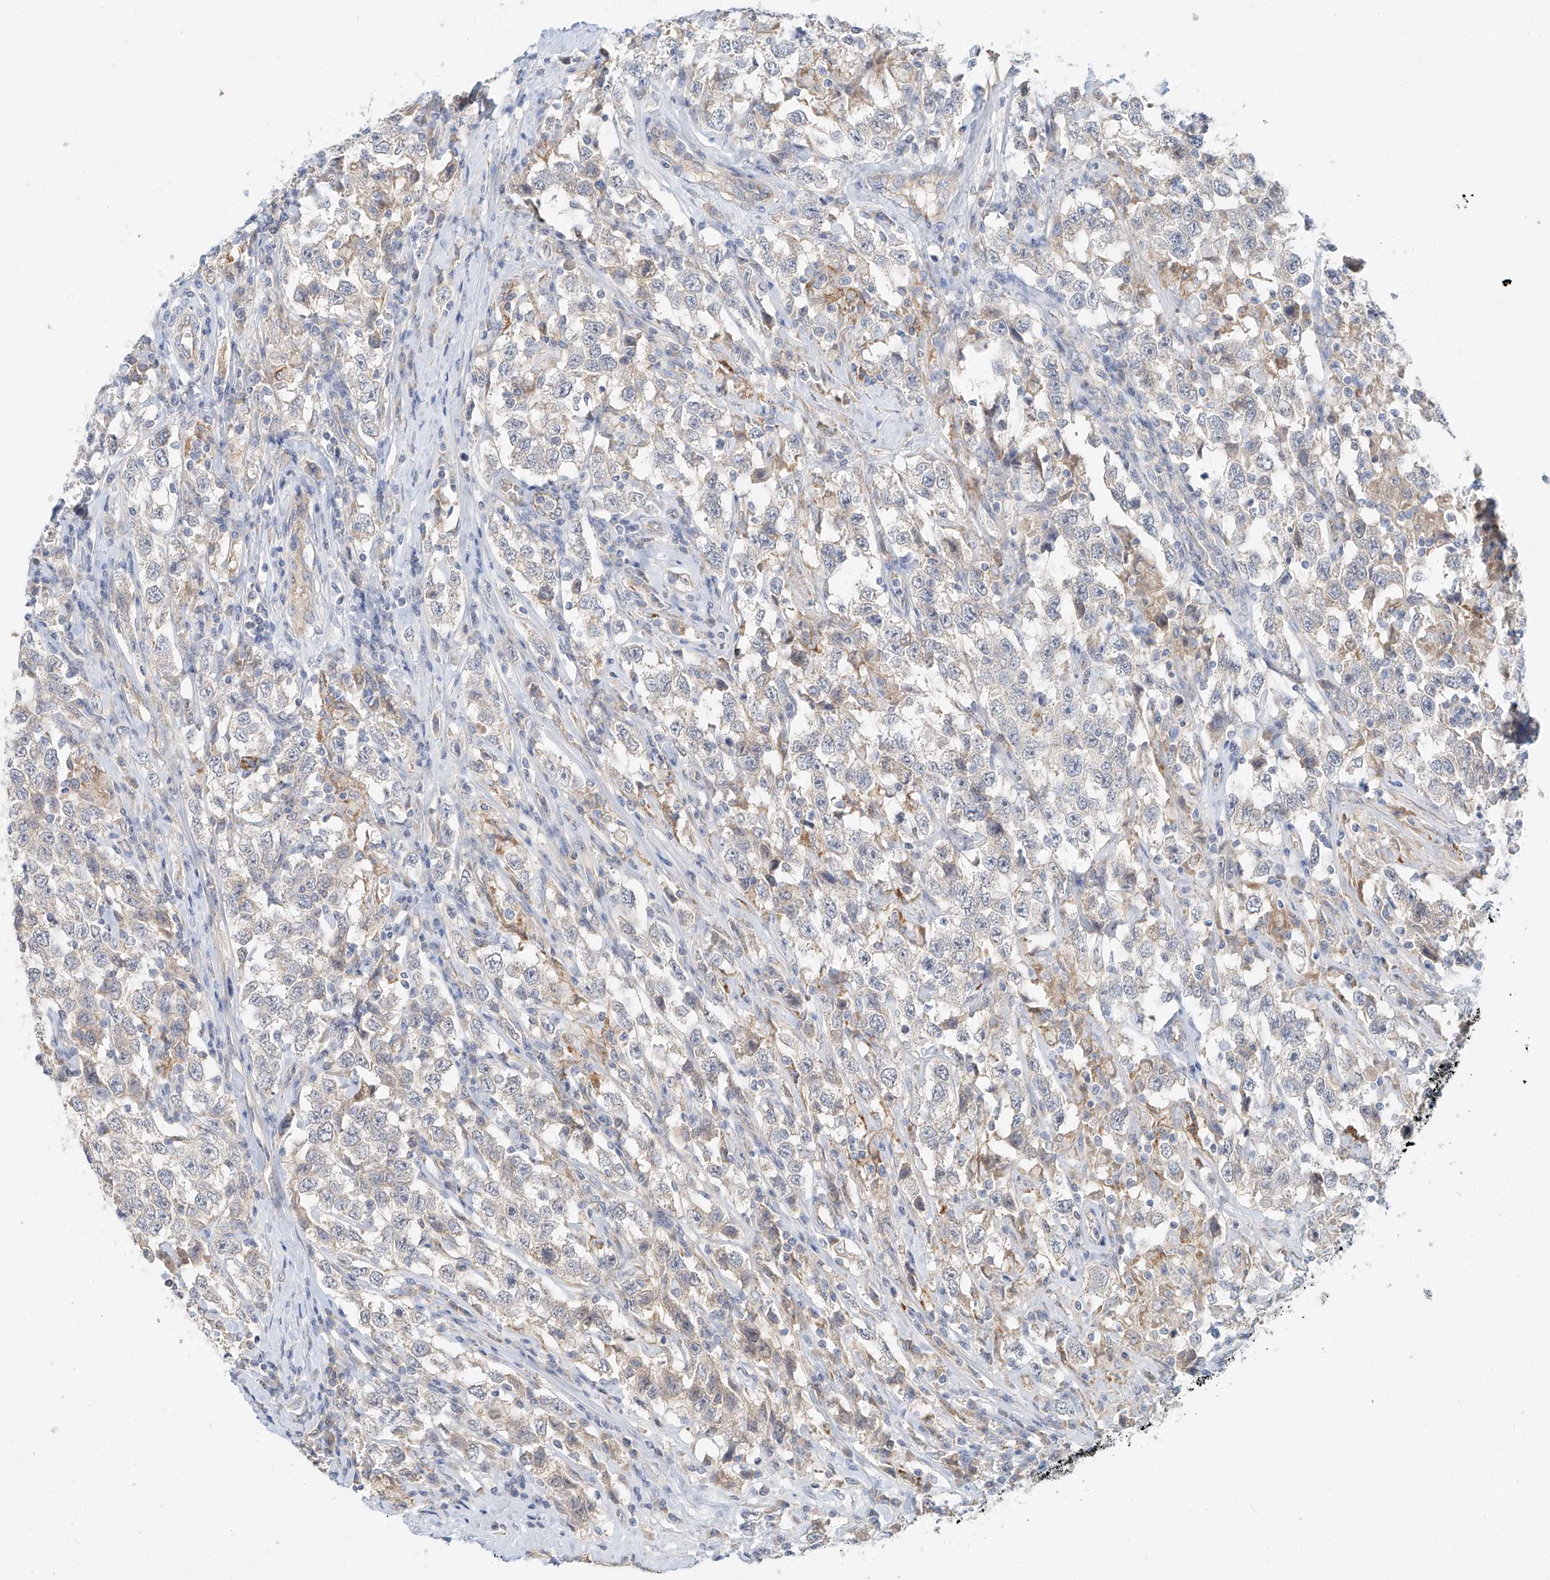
{"staining": {"intensity": "negative", "quantity": "none", "location": "none"}, "tissue": "testis cancer", "cell_type": "Tumor cells", "image_type": "cancer", "snomed": [{"axis": "morphology", "description": "Seminoma, NOS"}, {"axis": "topography", "description": "Testis"}], "caption": "Immunohistochemistry of human testis seminoma exhibits no staining in tumor cells.", "gene": "SYTL3", "patient": {"sex": "male", "age": 41}}